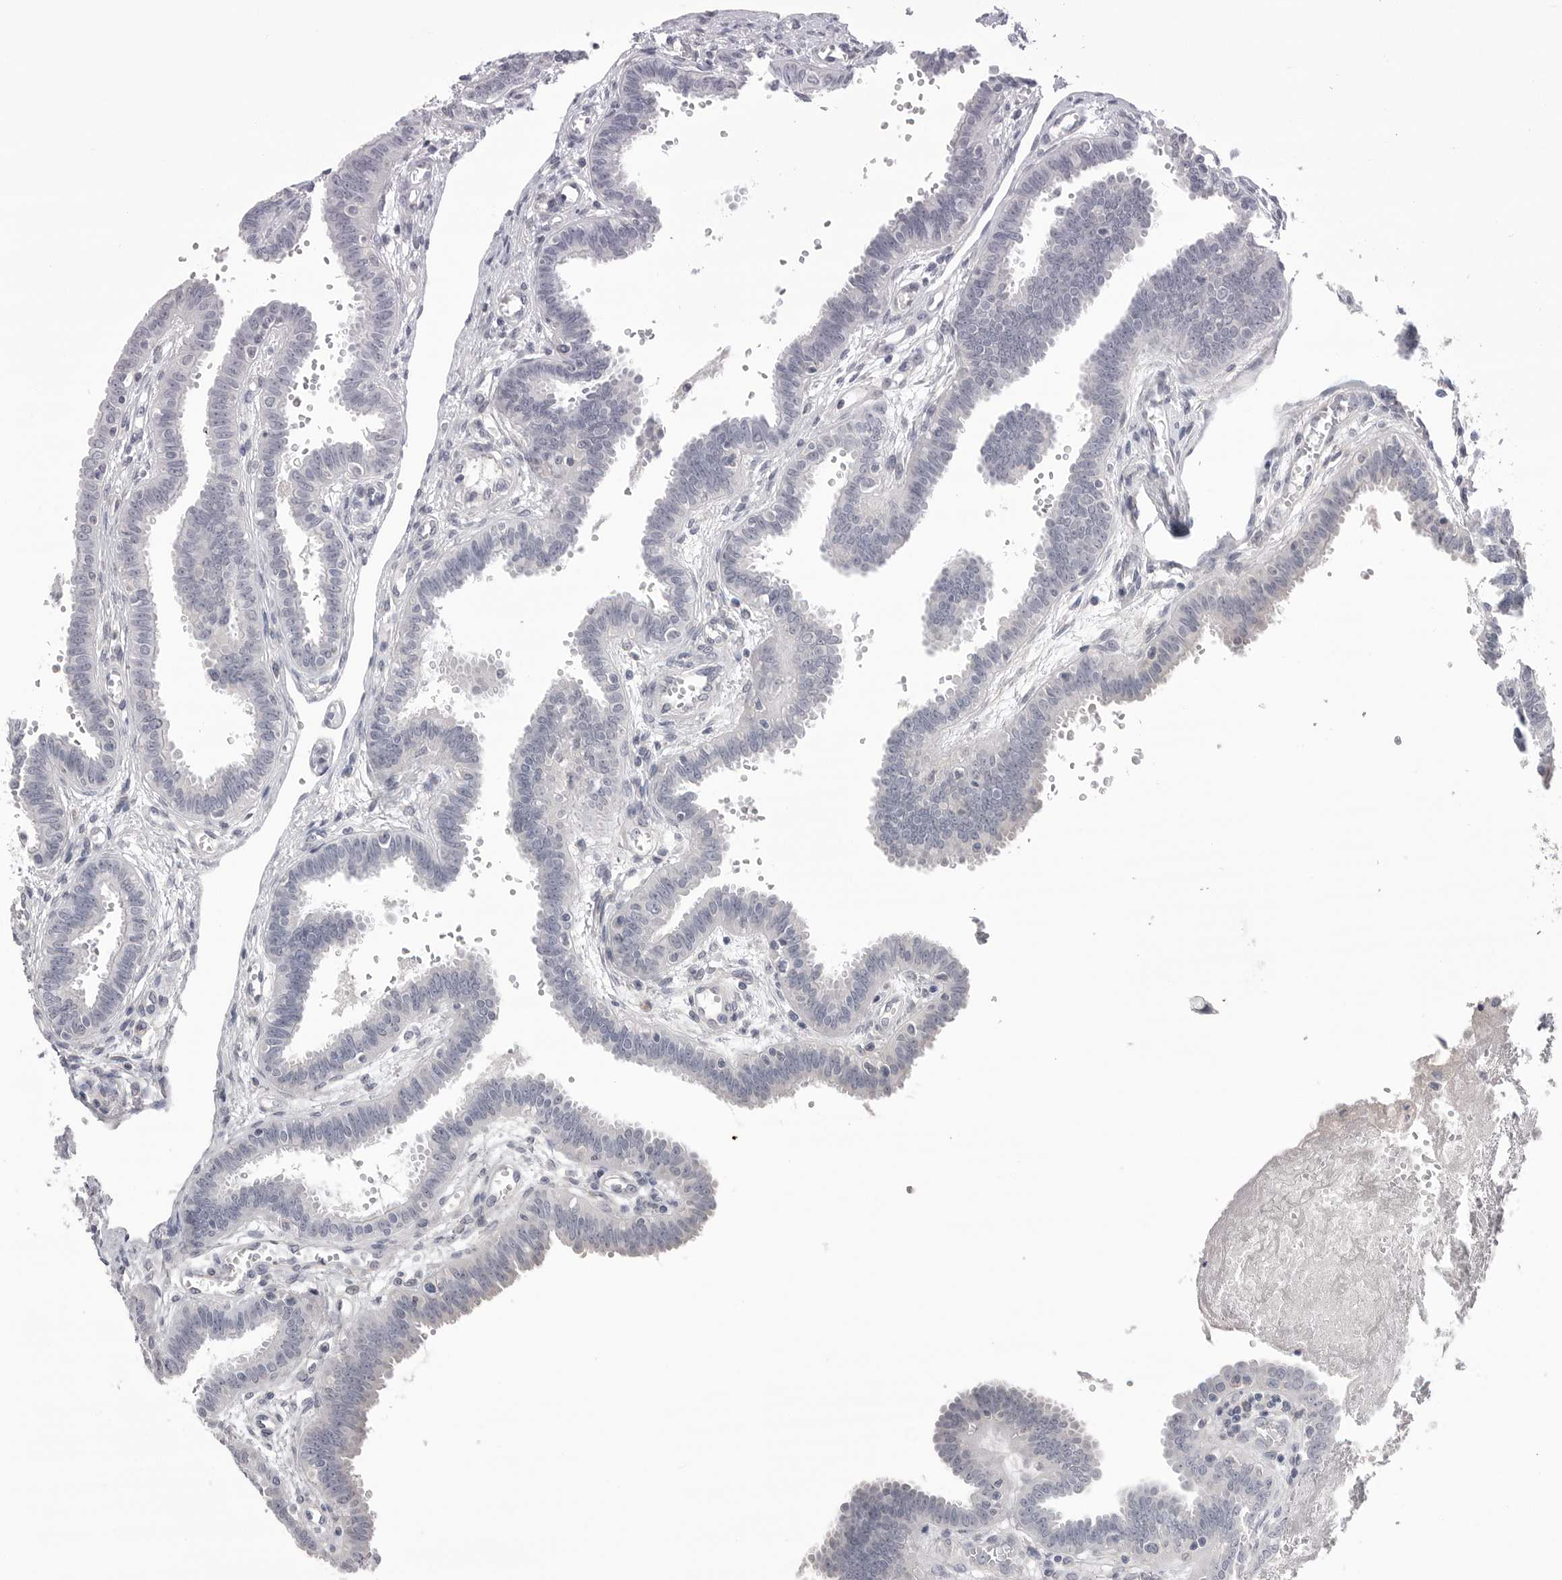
{"staining": {"intensity": "negative", "quantity": "none", "location": "none"}, "tissue": "fallopian tube", "cell_type": "Glandular cells", "image_type": "normal", "snomed": [{"axis": "morphology", "description": "Normal tissue, NOS"}, {"axis": "topography", "description": "Fallopian tube"}], "caption": "This photomicrograph is of unremarkable fallopian tube stained with immunohistochemistry (IHC) to label a protein in brown with the nuclei are counter-stained blue. There is no expression in glandular cells.", "gene": "DLGAP3", "patient": {"sex": "female", "age": 32}}